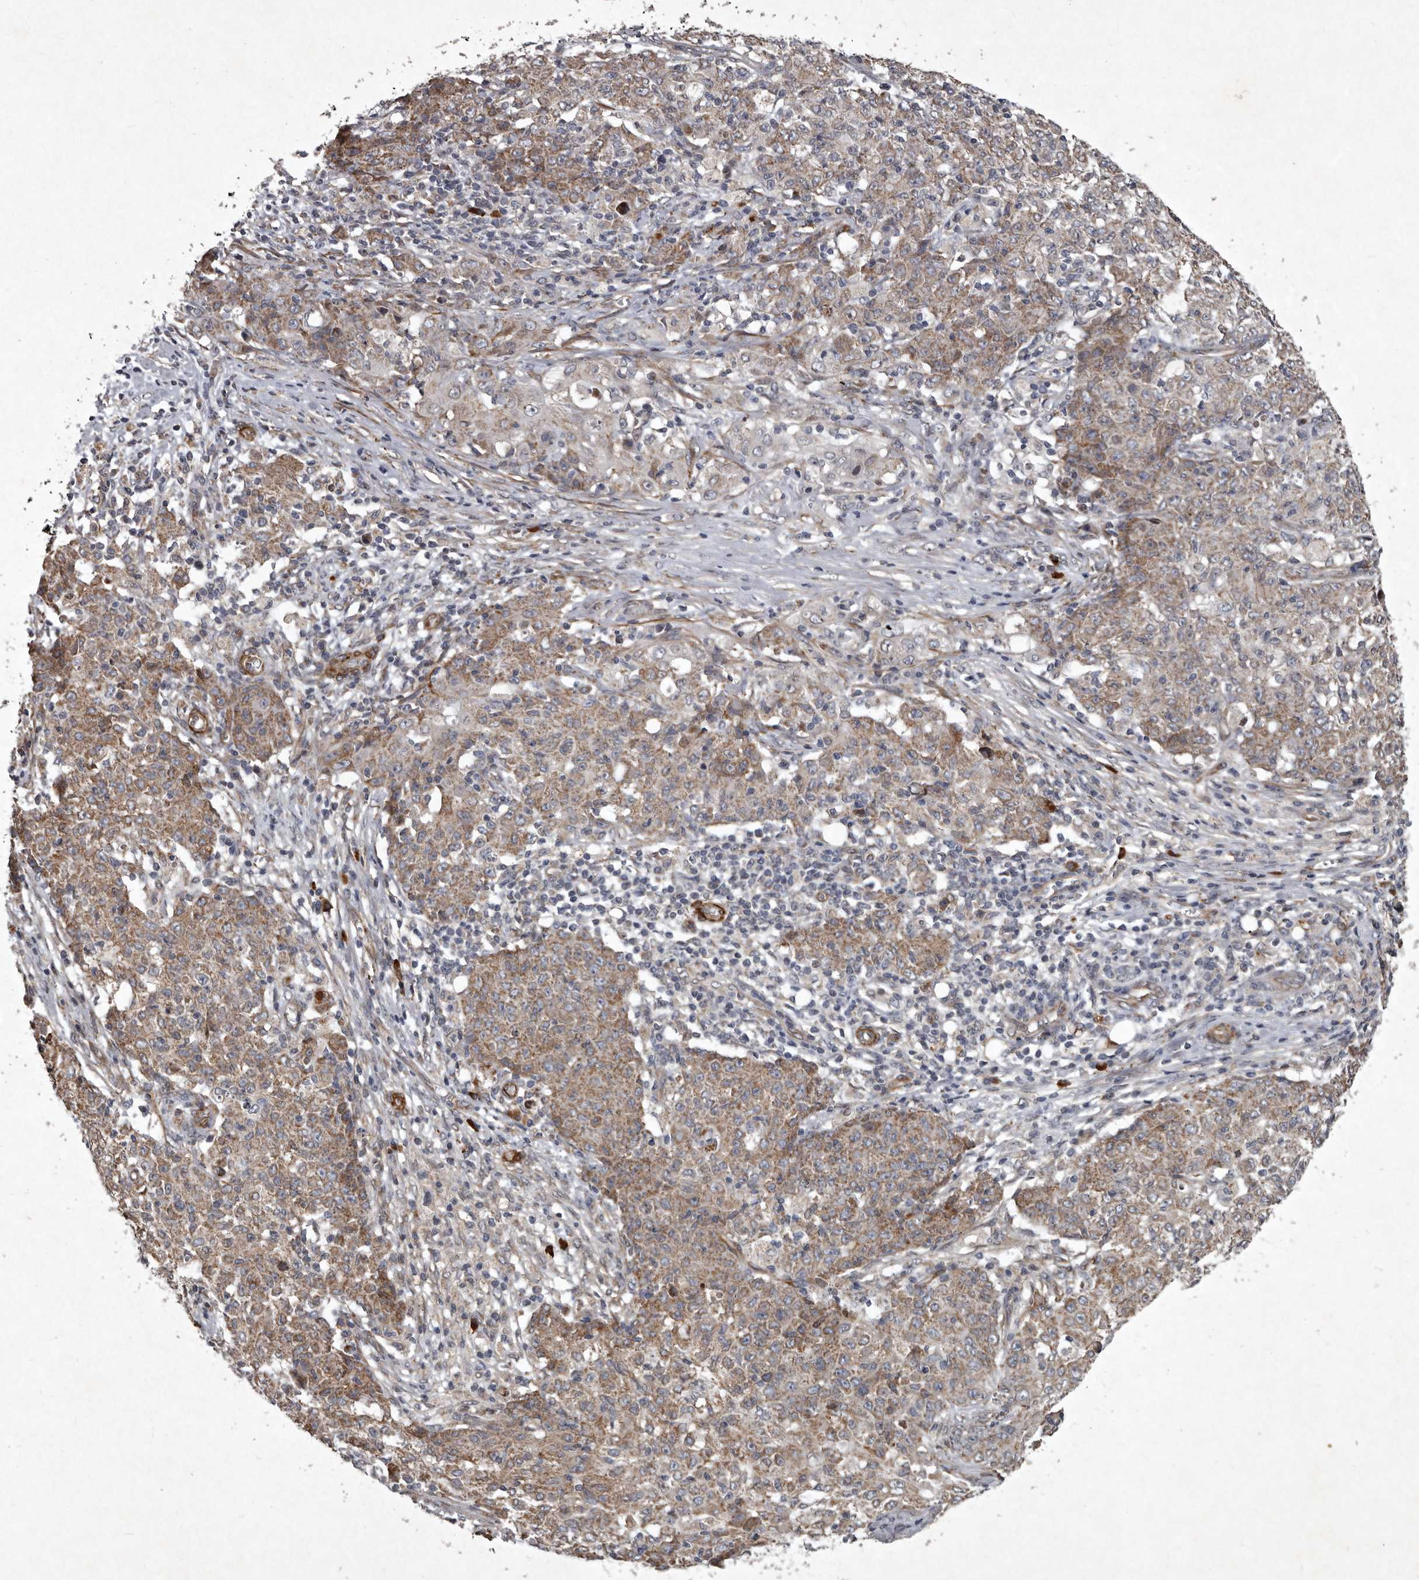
{"staining": {"intensity": "moderate", "quantity": ">75%", "location": "cytoplasmic/membranous"}, "tissue": "ovarian cancer", "cell_type": "Tumor cells", "image_type": "cancer", "snomed": [{"axis": "morphology", "description": "Carcinoma, endometroid"}, {"axis": "topography", "description": "Ovary"}], "caption": "A brown stain highlights moderate cytoplasmic/membranous expression of a protein in human ovarian endometroid carcinoma tumor cells.", "gene": "MRPS15", "patient": {"sex": "female", "age": 42}}